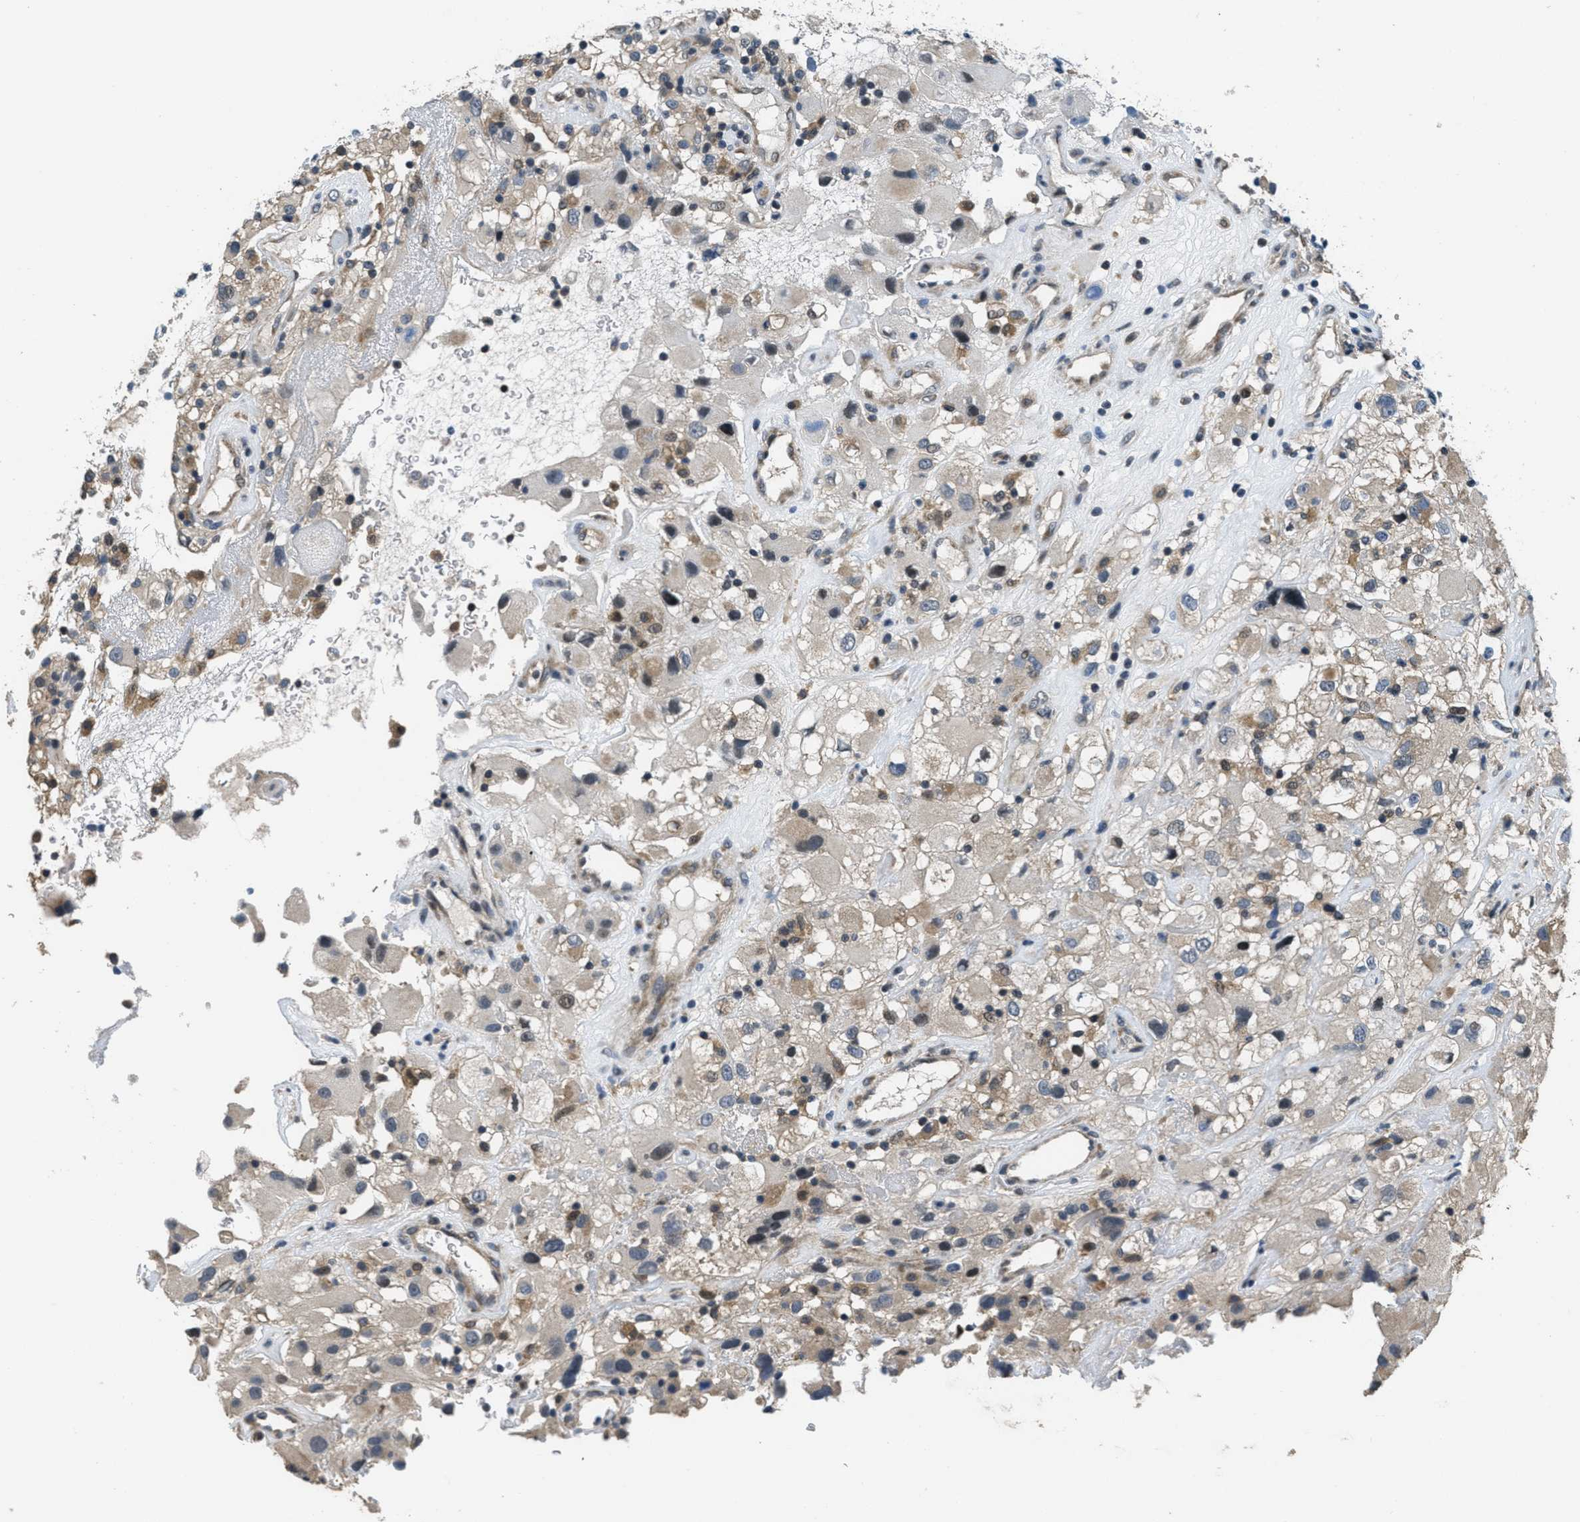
{"staining": {"intensity": "moderate", "quantity": "<25%", "location": "cytoplasmic/membranous,nuclear"}, "tissue": "renal cancer", "cell_type": "Tumor cells", "image_type": "cancer", "snomed": [{"axis": "morphology", "description": "Adenocarcinoma, NOS"}, {"axis": "topography", "description": "Kidney"}], "caption": "Renal adenocarcinoma tissue demonstrates moderate cytoplasmic/membranous and nuclear expression in about <25% of tumor cells", "gene": "NAT1", "patient": {"sex": "female", "age": 52}}